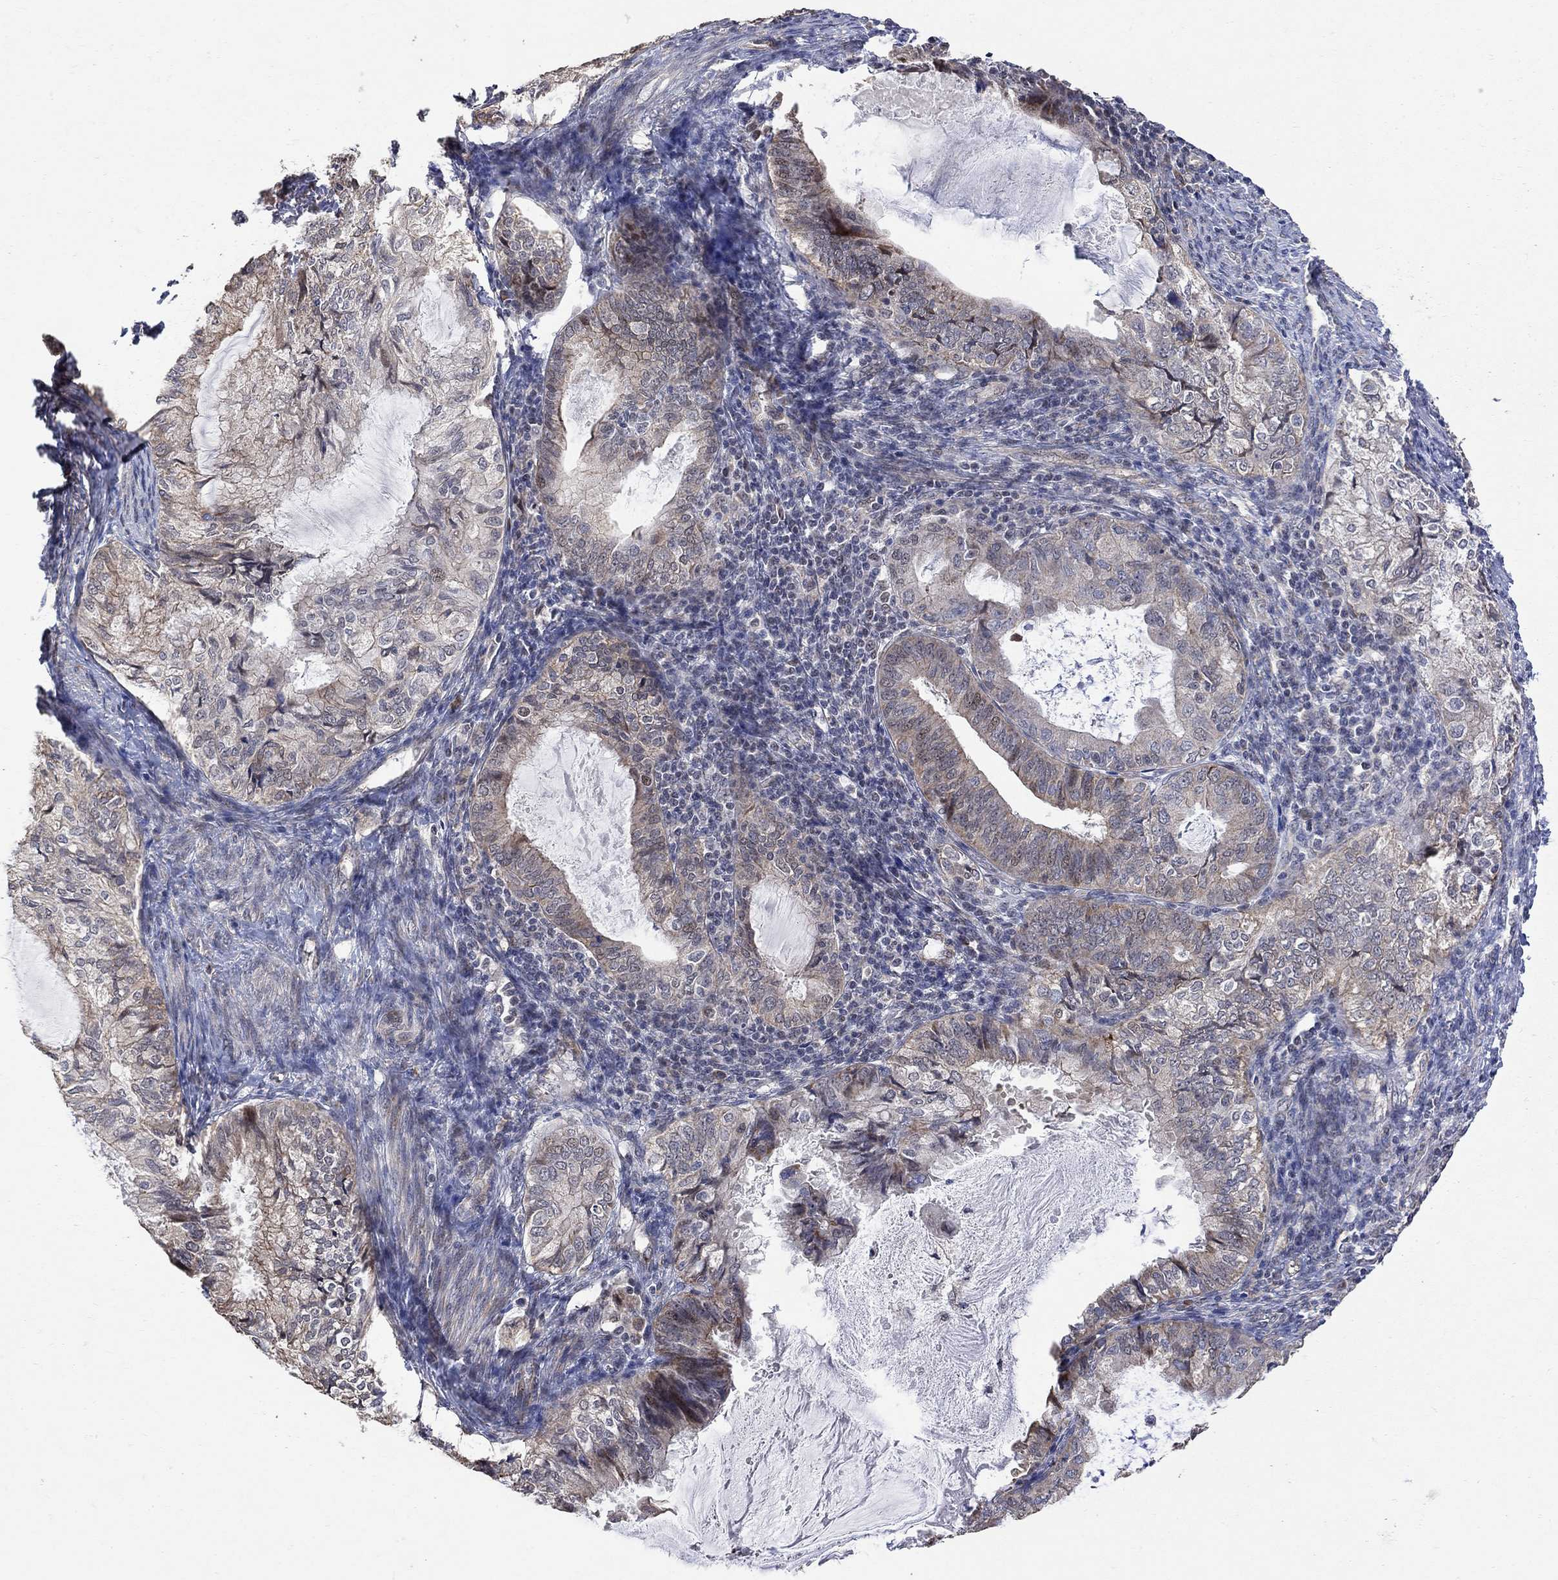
{"staining": {"intensity": "weak", "quantity": "<25%", "location": "cytoplasmic/membranous"}, "tissue": "endometrial cancer", "cell_type": "Tumor cells", "image_type": "cancer", "snomed": [{"axis": "morphology", "description": "Adenocarcinoma, NOS"}, {"axis": "topography", "description": "Endometrium"}], "caption": "A high-resolution micrograph shows immunohistochemistry (IHC) staining of adenocarcinoma (endometrial), which shows no significant staining in tumor cells.", "gene": "ANKRA2", "patient": {"sex": "female", "age": 86}}